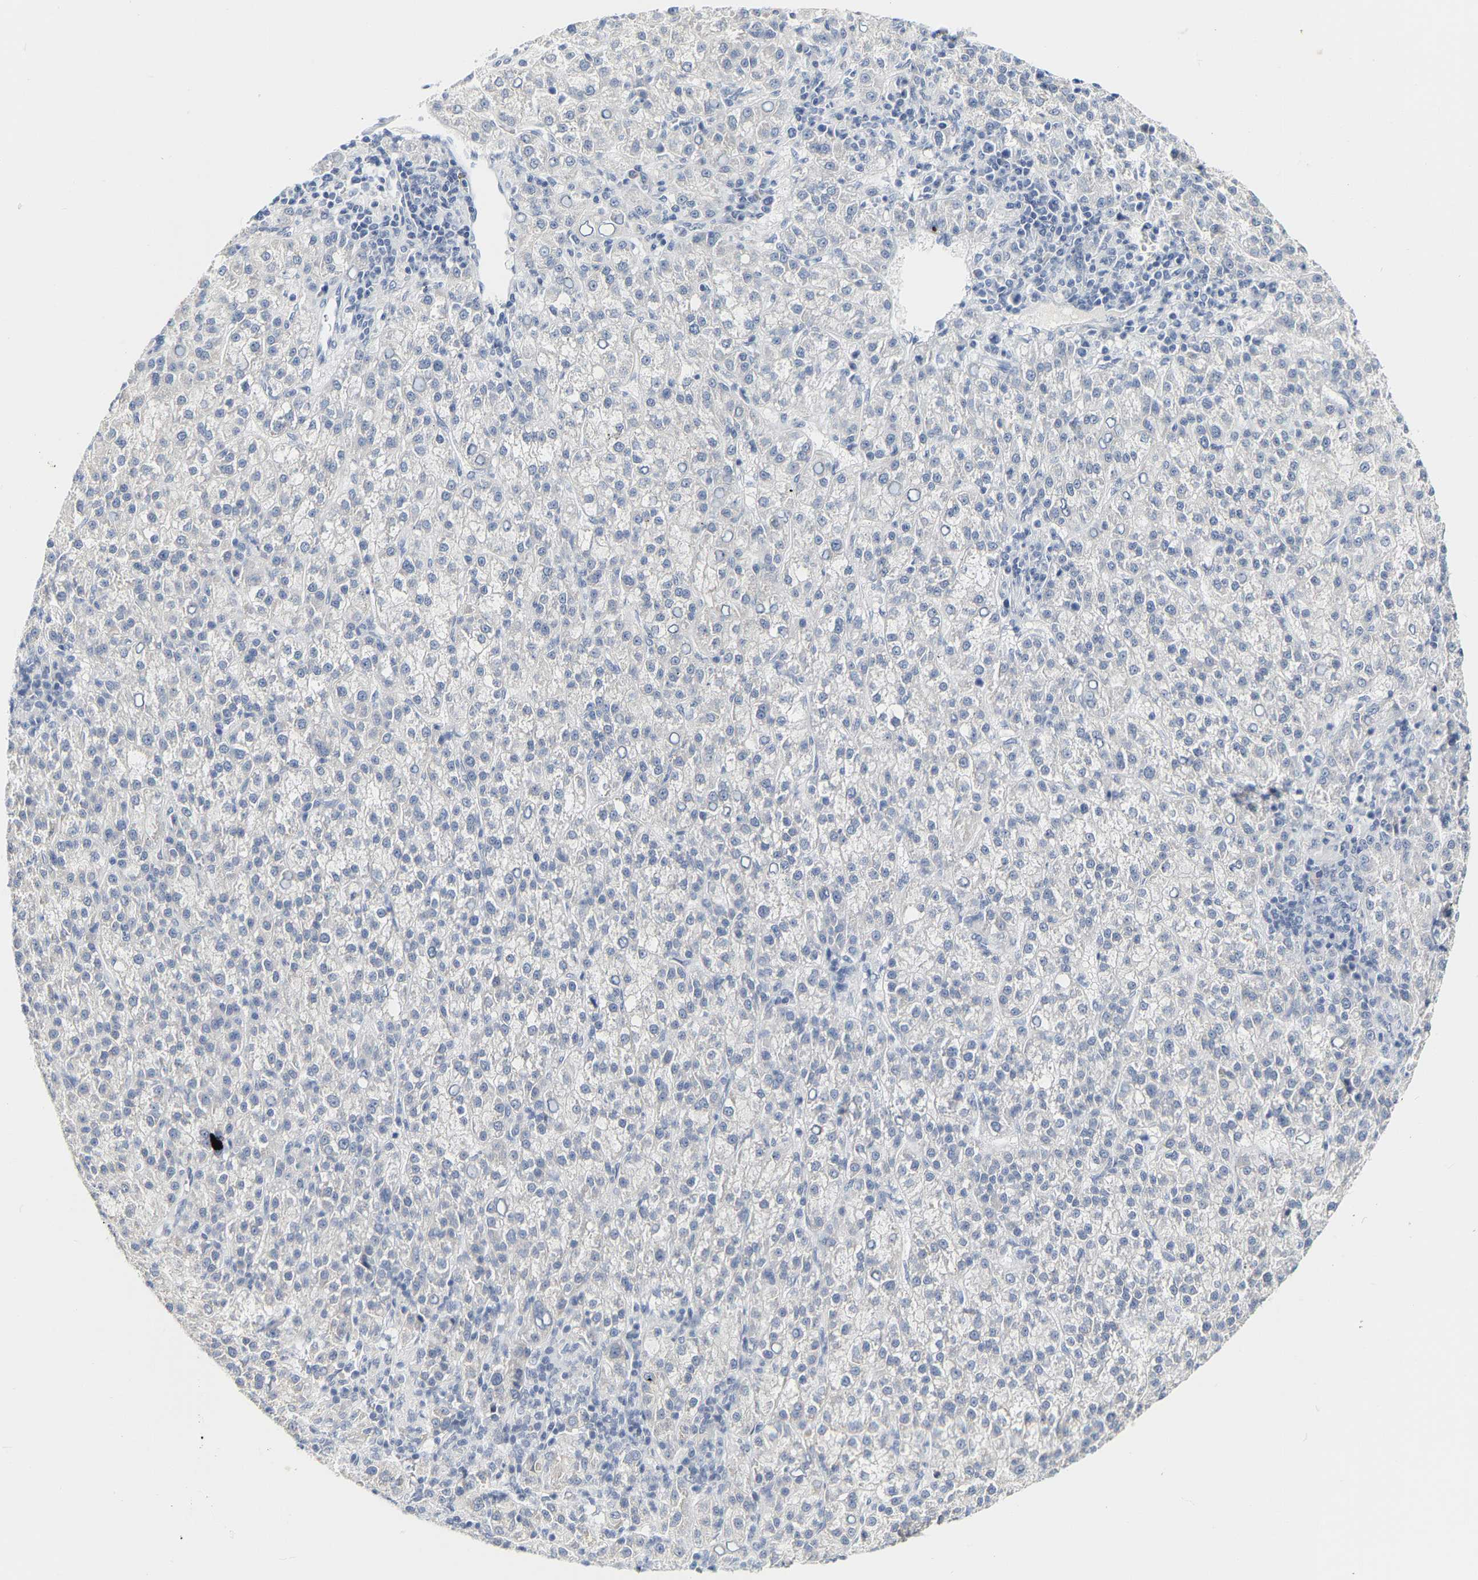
{"staining": {"intensity": "negative", "quantity": "none", "location": "none"}, "tissue": "liver cancer", "cell_type": "Tumor cells", "image_type": "cancer", "snomed": [{"axis": "morphology", "description": "Carcinoma, Hepatocellular, NOS"}, {"axis": "topography", "description": "Liver"}], "caption": "Immunohistochemical staining of human hepatocellular carcinoma (liver) displays no significant staining in tumor cells.", "gene": "KRT76", "patient": {"sex": "female", "age": 58}}